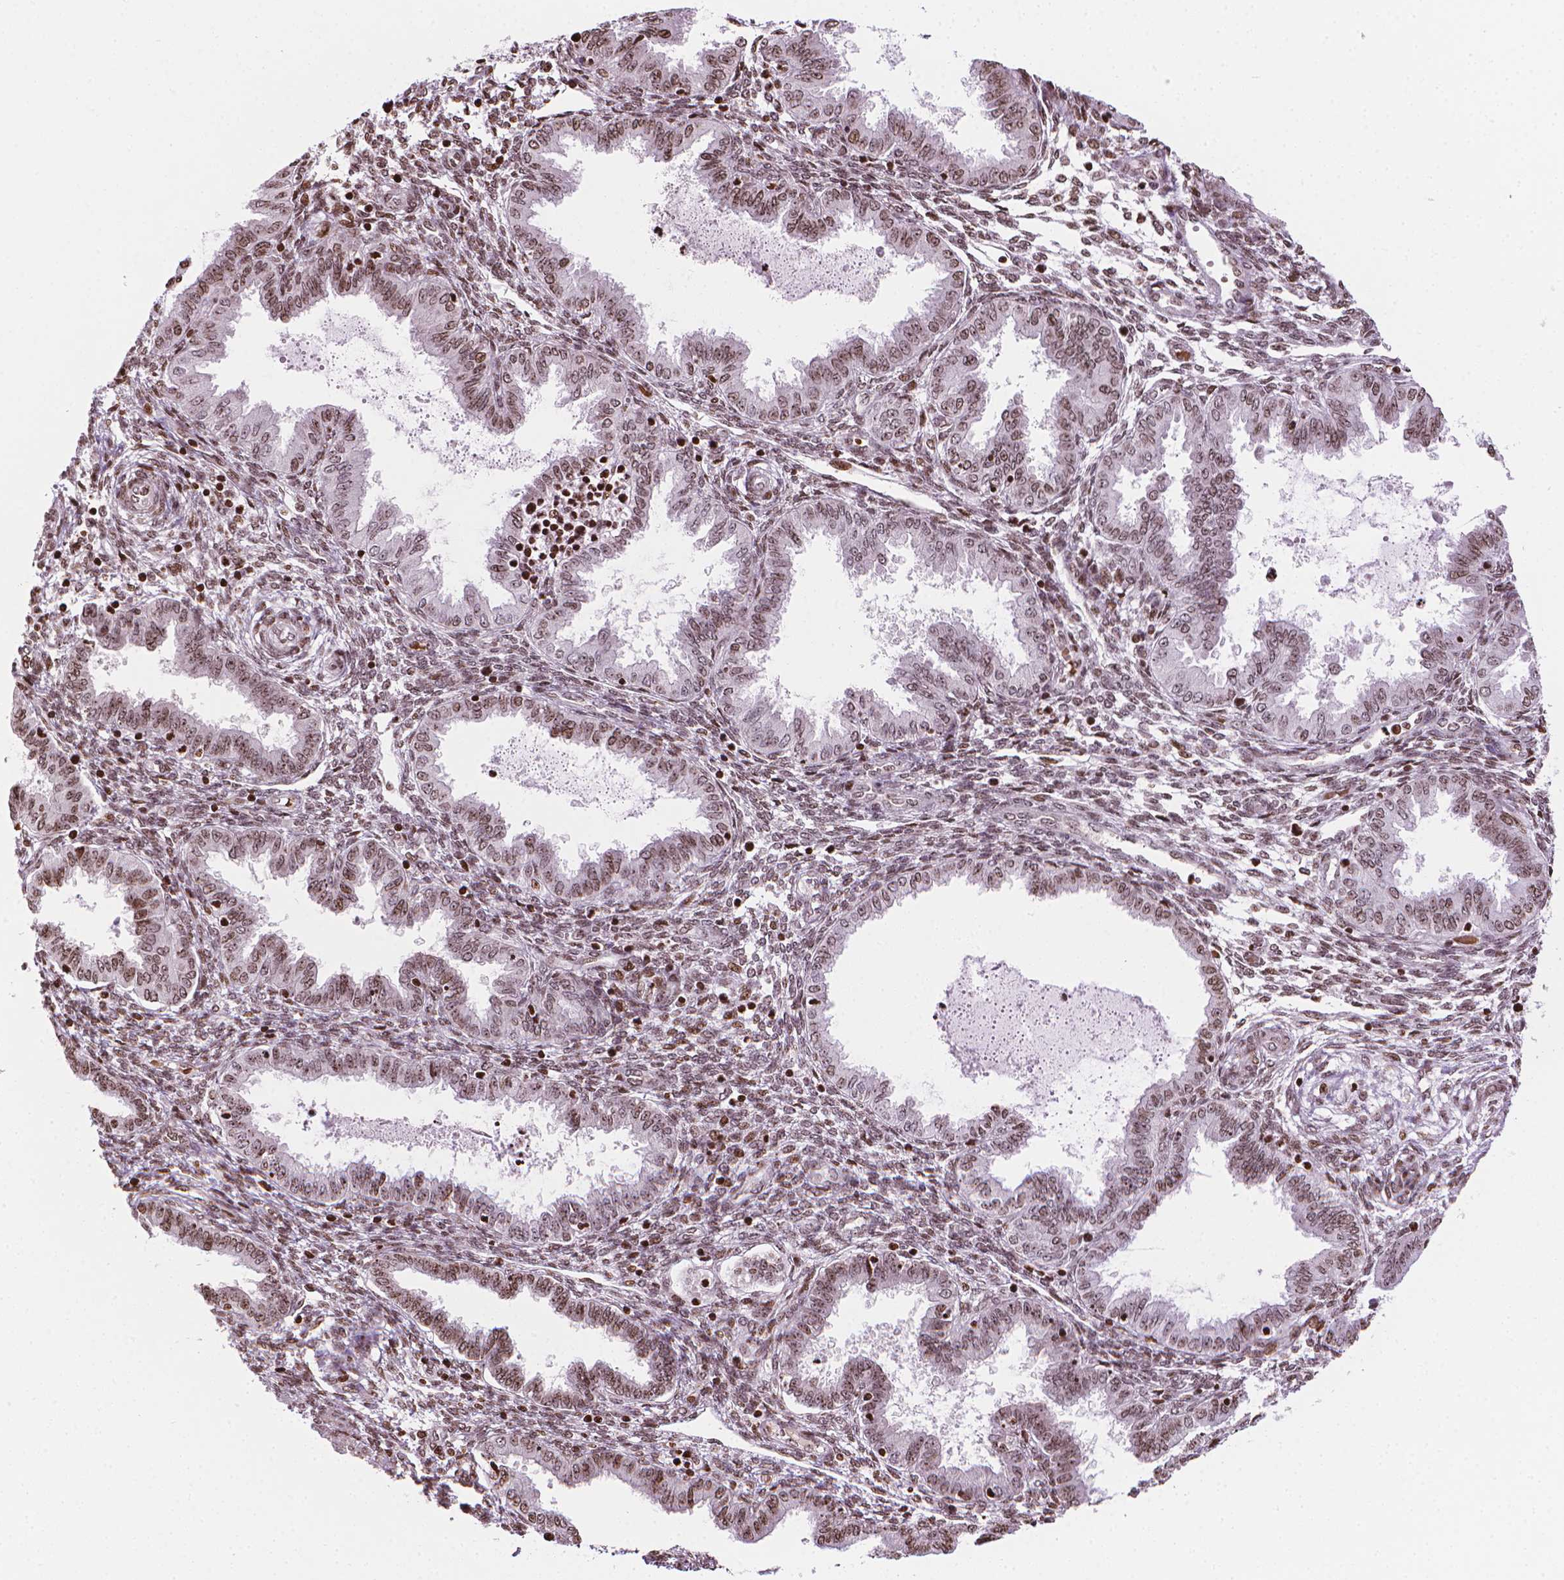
{"staining": {"intensity": "moderate", "quantity": "25%-75%", "location": "nuclear"}, "tissue": "endometrium", "cell_type": "Cells in endometrial stroma", "image_type": "normal", "snomed": [{"axis": "morphology", "description": "Normal tissue, NOS"}, {"axis": "topography", "description": "Endometrium"}], "caption": "Brown immunohistochemical staining in benign endometrium demonstrates moderate nuclear positivity in about 25%-75% of cells in endometrial stroma.", "gene": "PIP4K2A", "patient": {"sex": "female", "age": 33}}